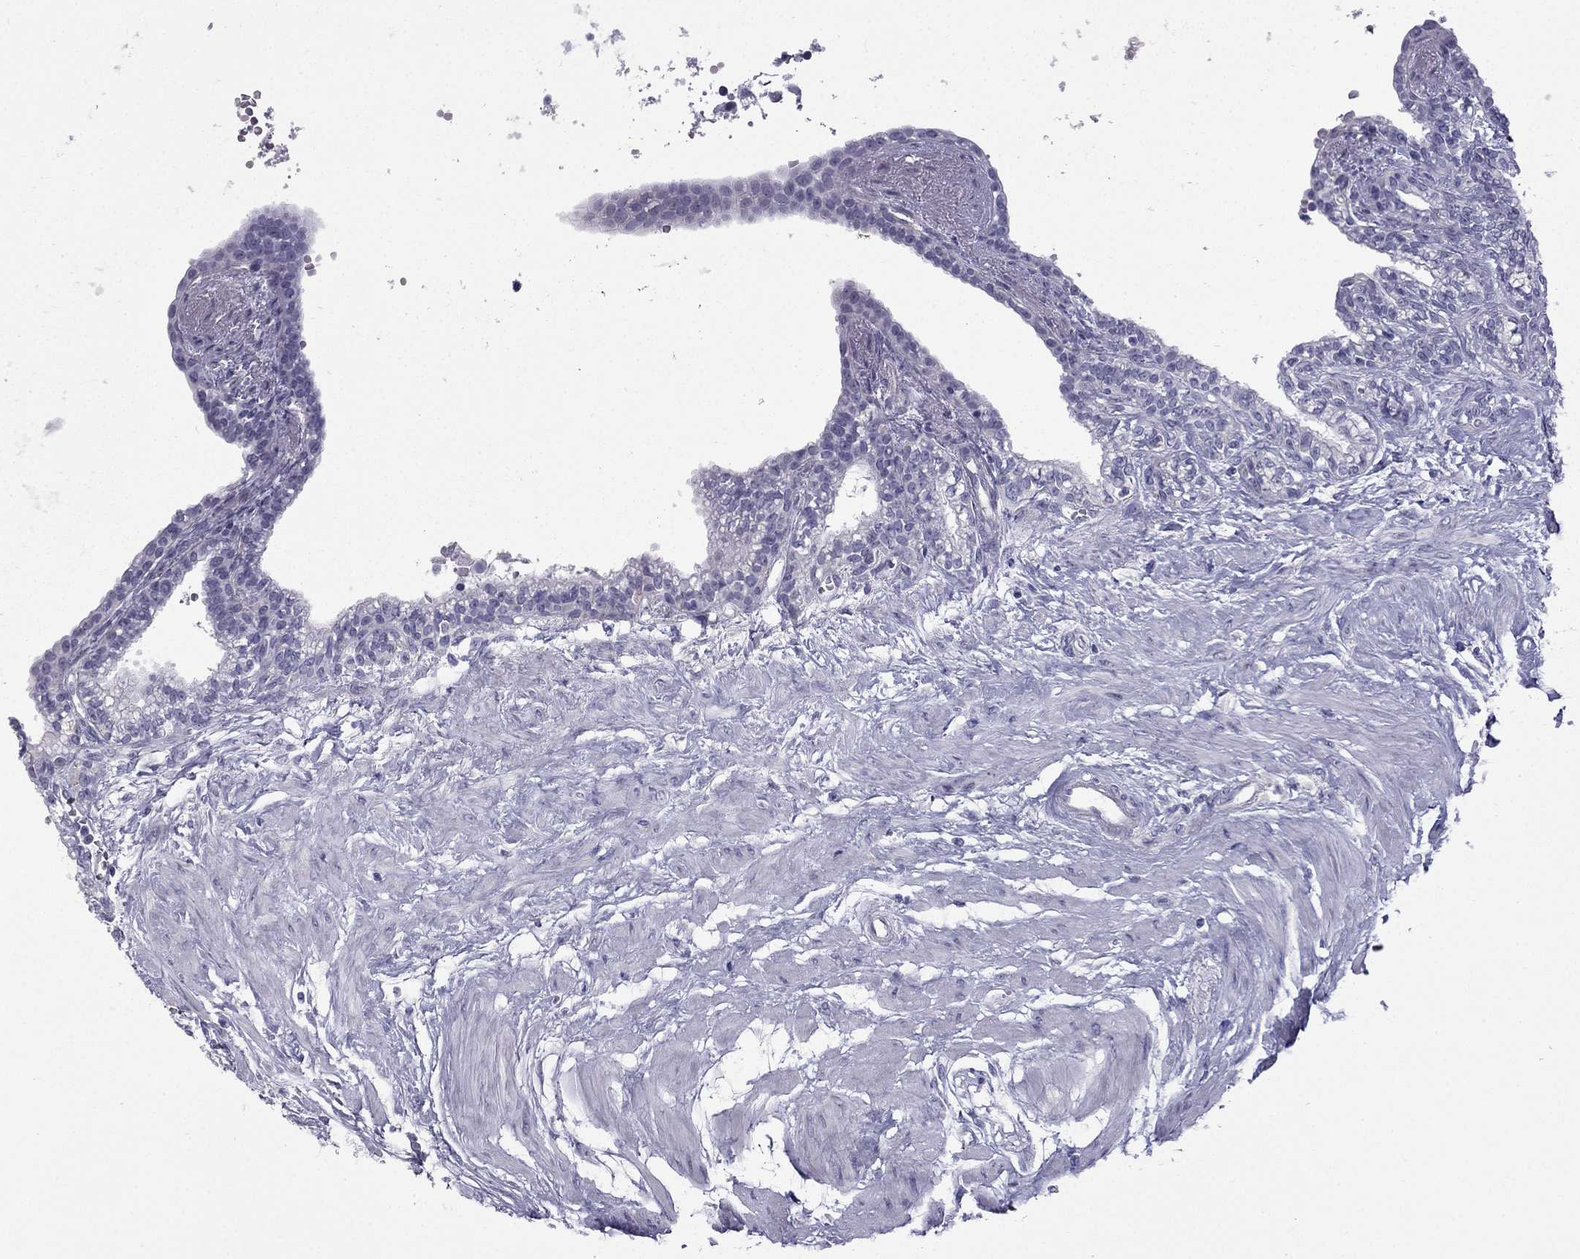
{"staining": {"intensity": "negative", "quantity": "none", "location": "none"}, "tissue": "seminal vesicle", "cell_type": "Glandular cells", "image_type": "normal", "snomed": [{"axis": "morphology", "description": "Normal tissue, NOS"}, {"axis": "morphology", "description": "Urothelial carcinoma, NOS"}, {"axis": "topography", "description": "Urinary bladder"}, {"axis": "topography", "description": "Seminal veicle"}], "caption": "High power microscopy image of an immunohistochemistry (IHC) micrograph of benign seminal vesicle, revealing no significant positivity in glandular cells.", "gene": "CFAP53", "patient": {"sex": "male", "age": 76}}